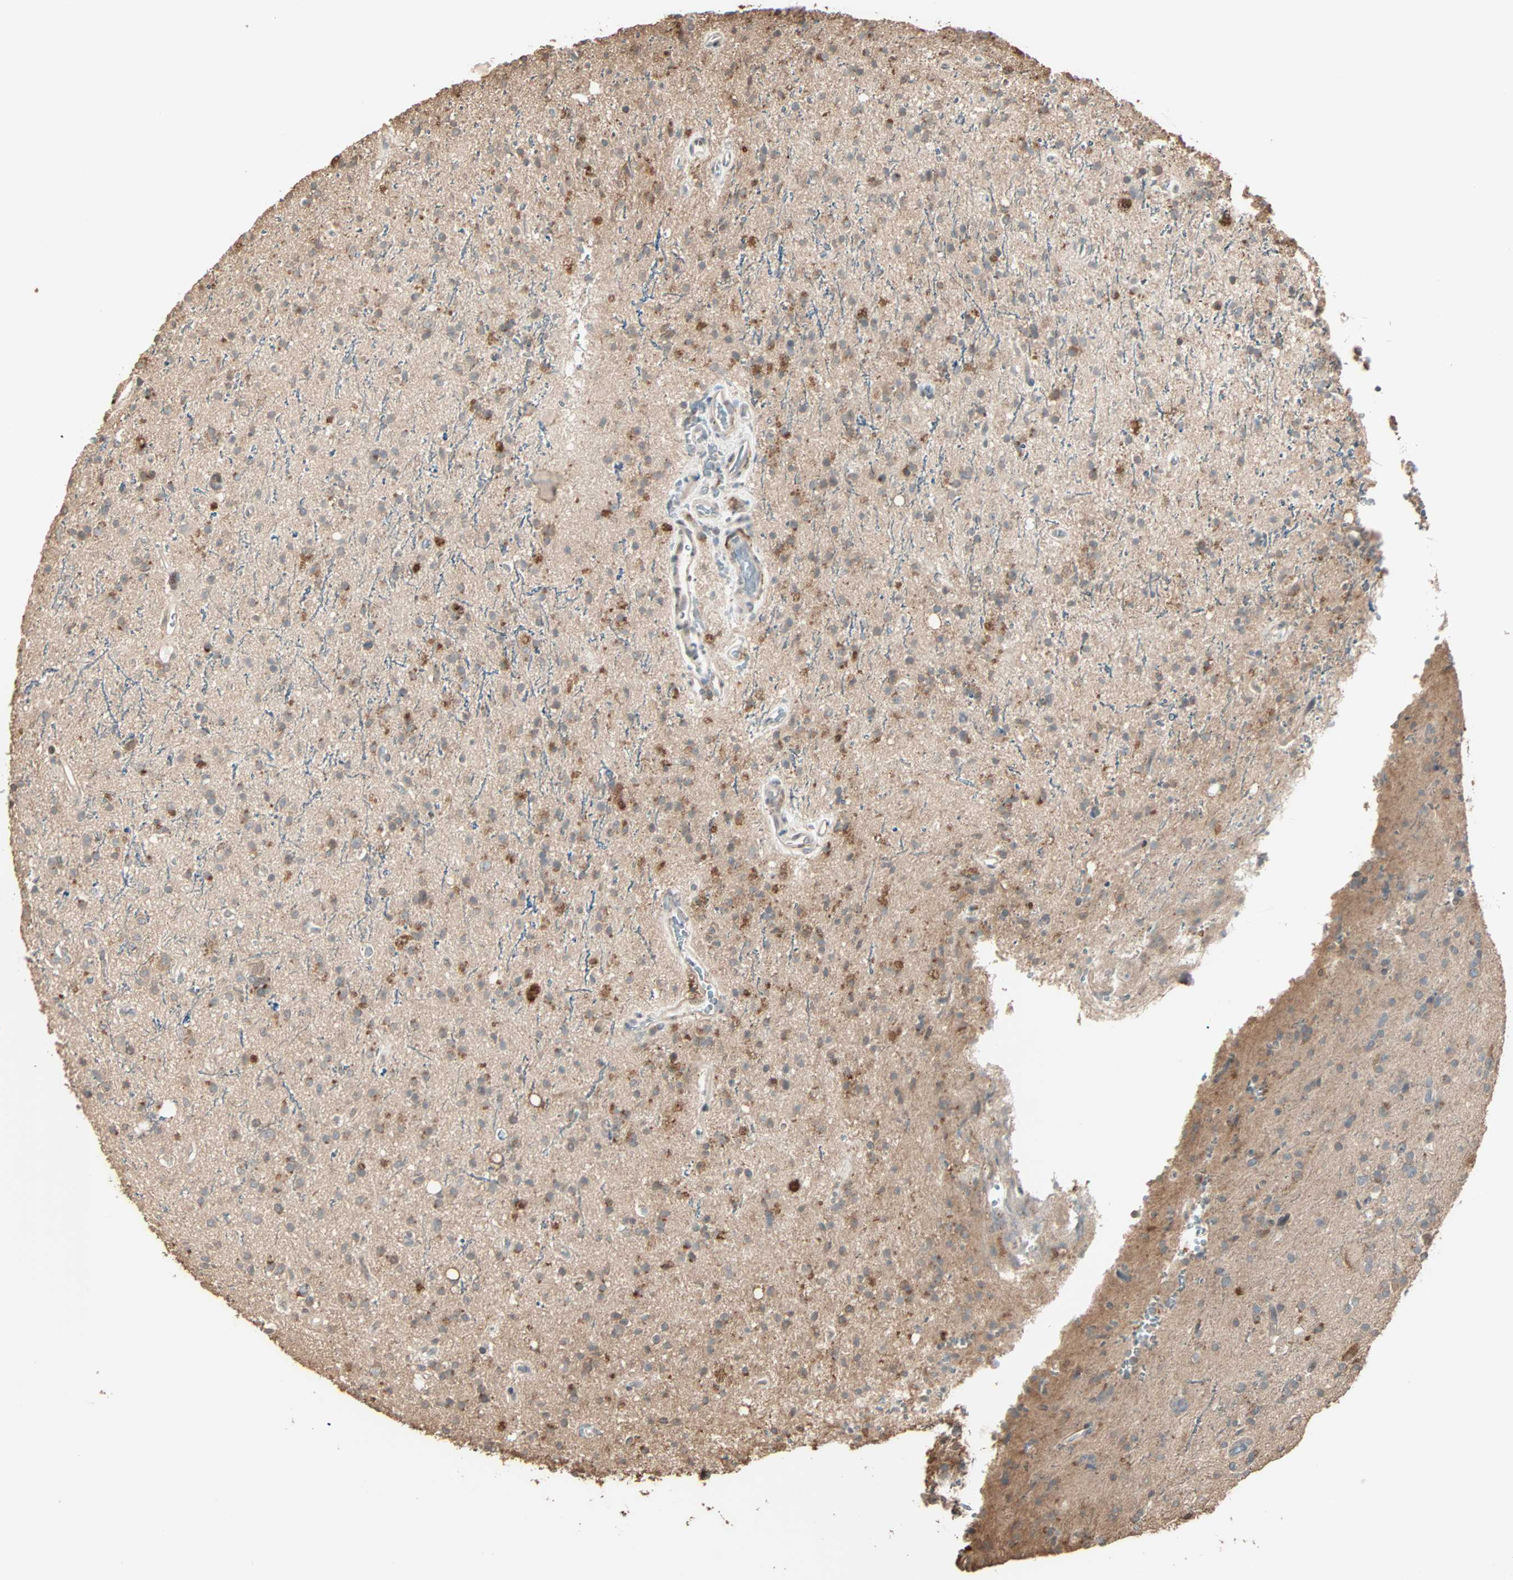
{"staining": {"intensity": "weak", "quantity": "25%-75%", "location": "cytoplasmic/membranous"}, "tissue": "glioma", "cell_type": "Tumor cells", "image_type": "cancer", "snomed": [{"axis": "morphology", "description": "Glioma, malignant, High grade"}, {"axis": "topography", "description": "Brain"}], "caption": "Protein analysis of glioma tissue demonstrates weak cytoplasmic/membranous staining in about 25%-75% of tumor cells.", "gene": "CALCRL", "patient": {"sex": "male", "age": 47}}